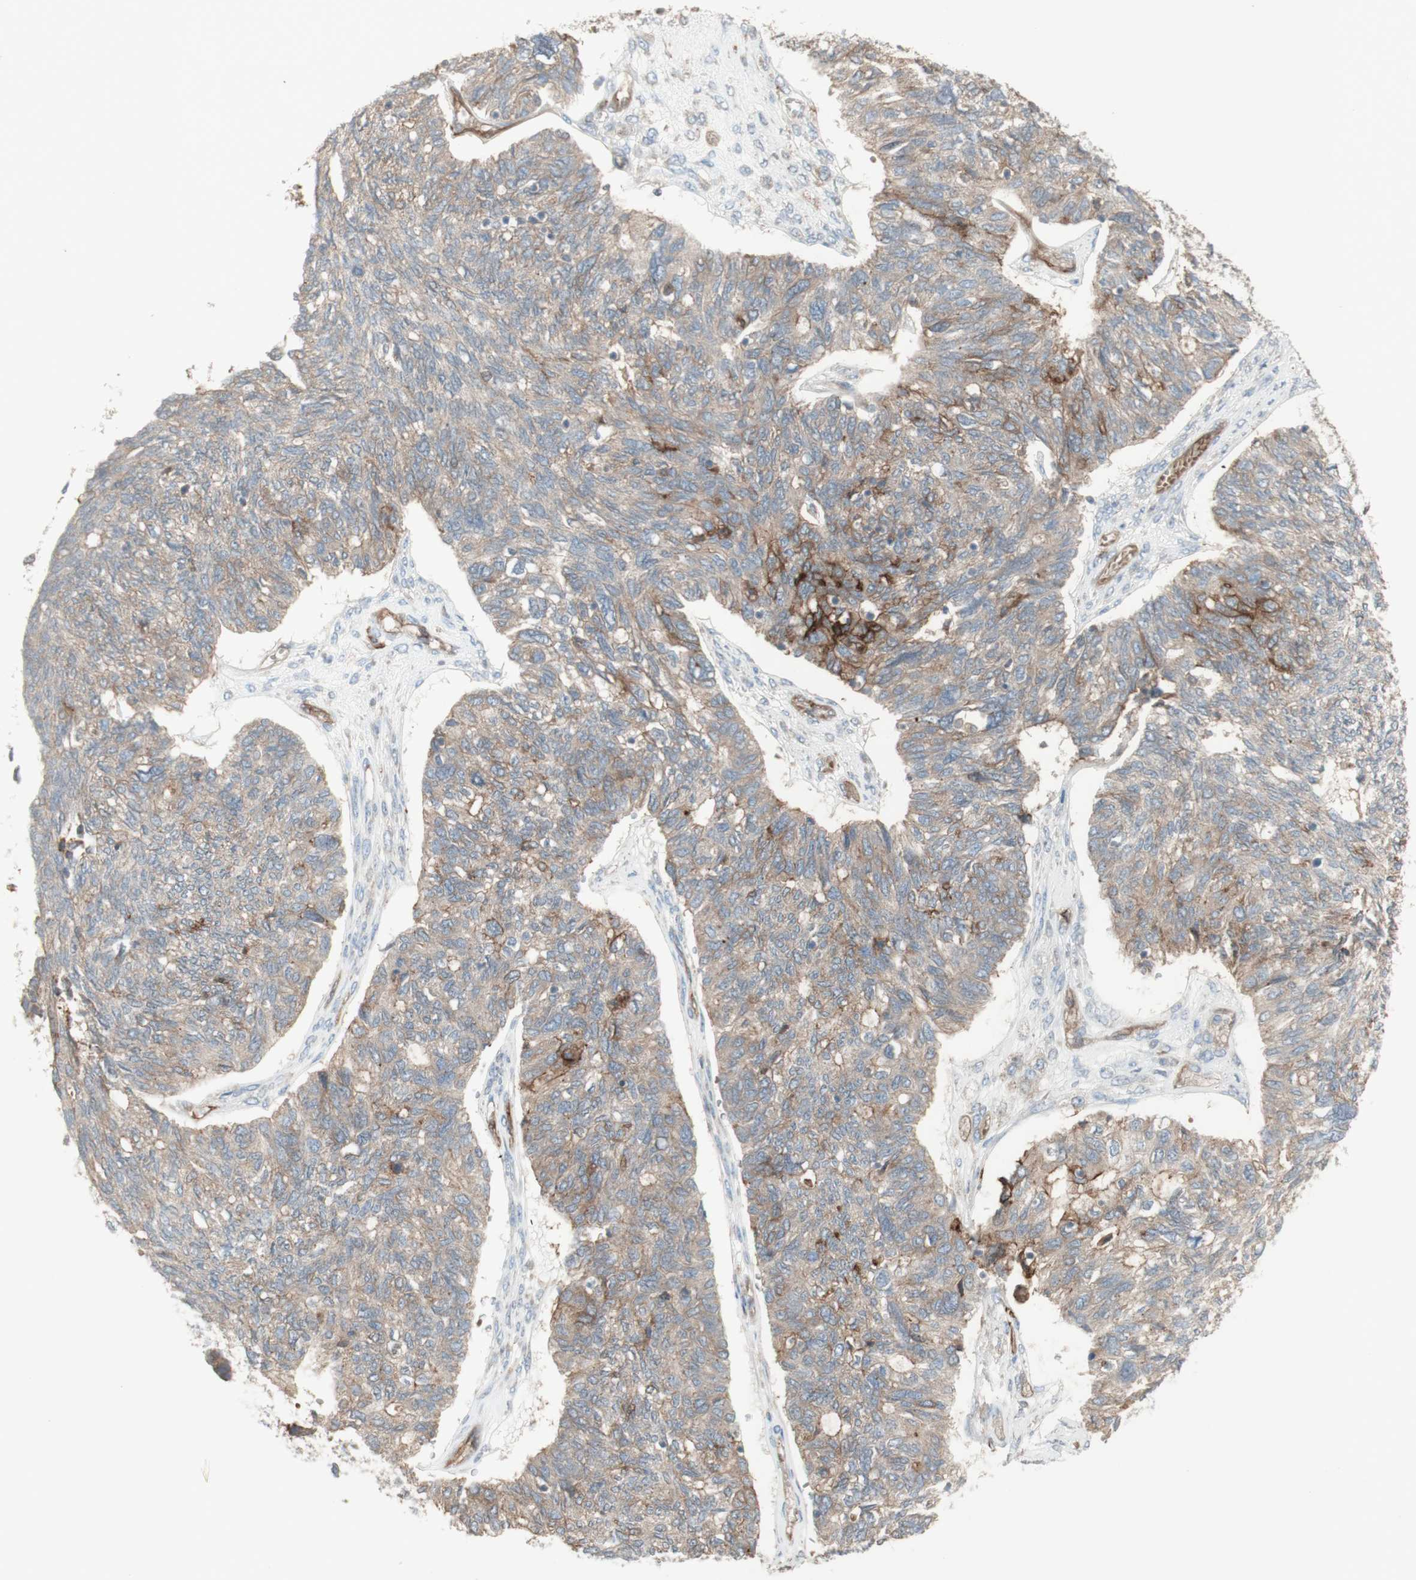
{"staining": {"intensity": "weak", "quantity": ">75%", "location": "cytoplasmic/membranous"}, "tissue": "ovarian cancer", "cell_type": "Tumor cells", "image_type": "cancer", "snomed": [{"axis": "morphology", "description": "Cystadenocarcinoma, serous, NOS"}, {"axis": "topography", "description": "Ovary"}], "caption": "Immunohistochemical staining of ovarian cancer reveals low levels of weak cytoplasmic/membranous positivity in about >75% of tumor cells.", "gene": "PTGER4", "patient": {"sex": "female", "age": 79}}